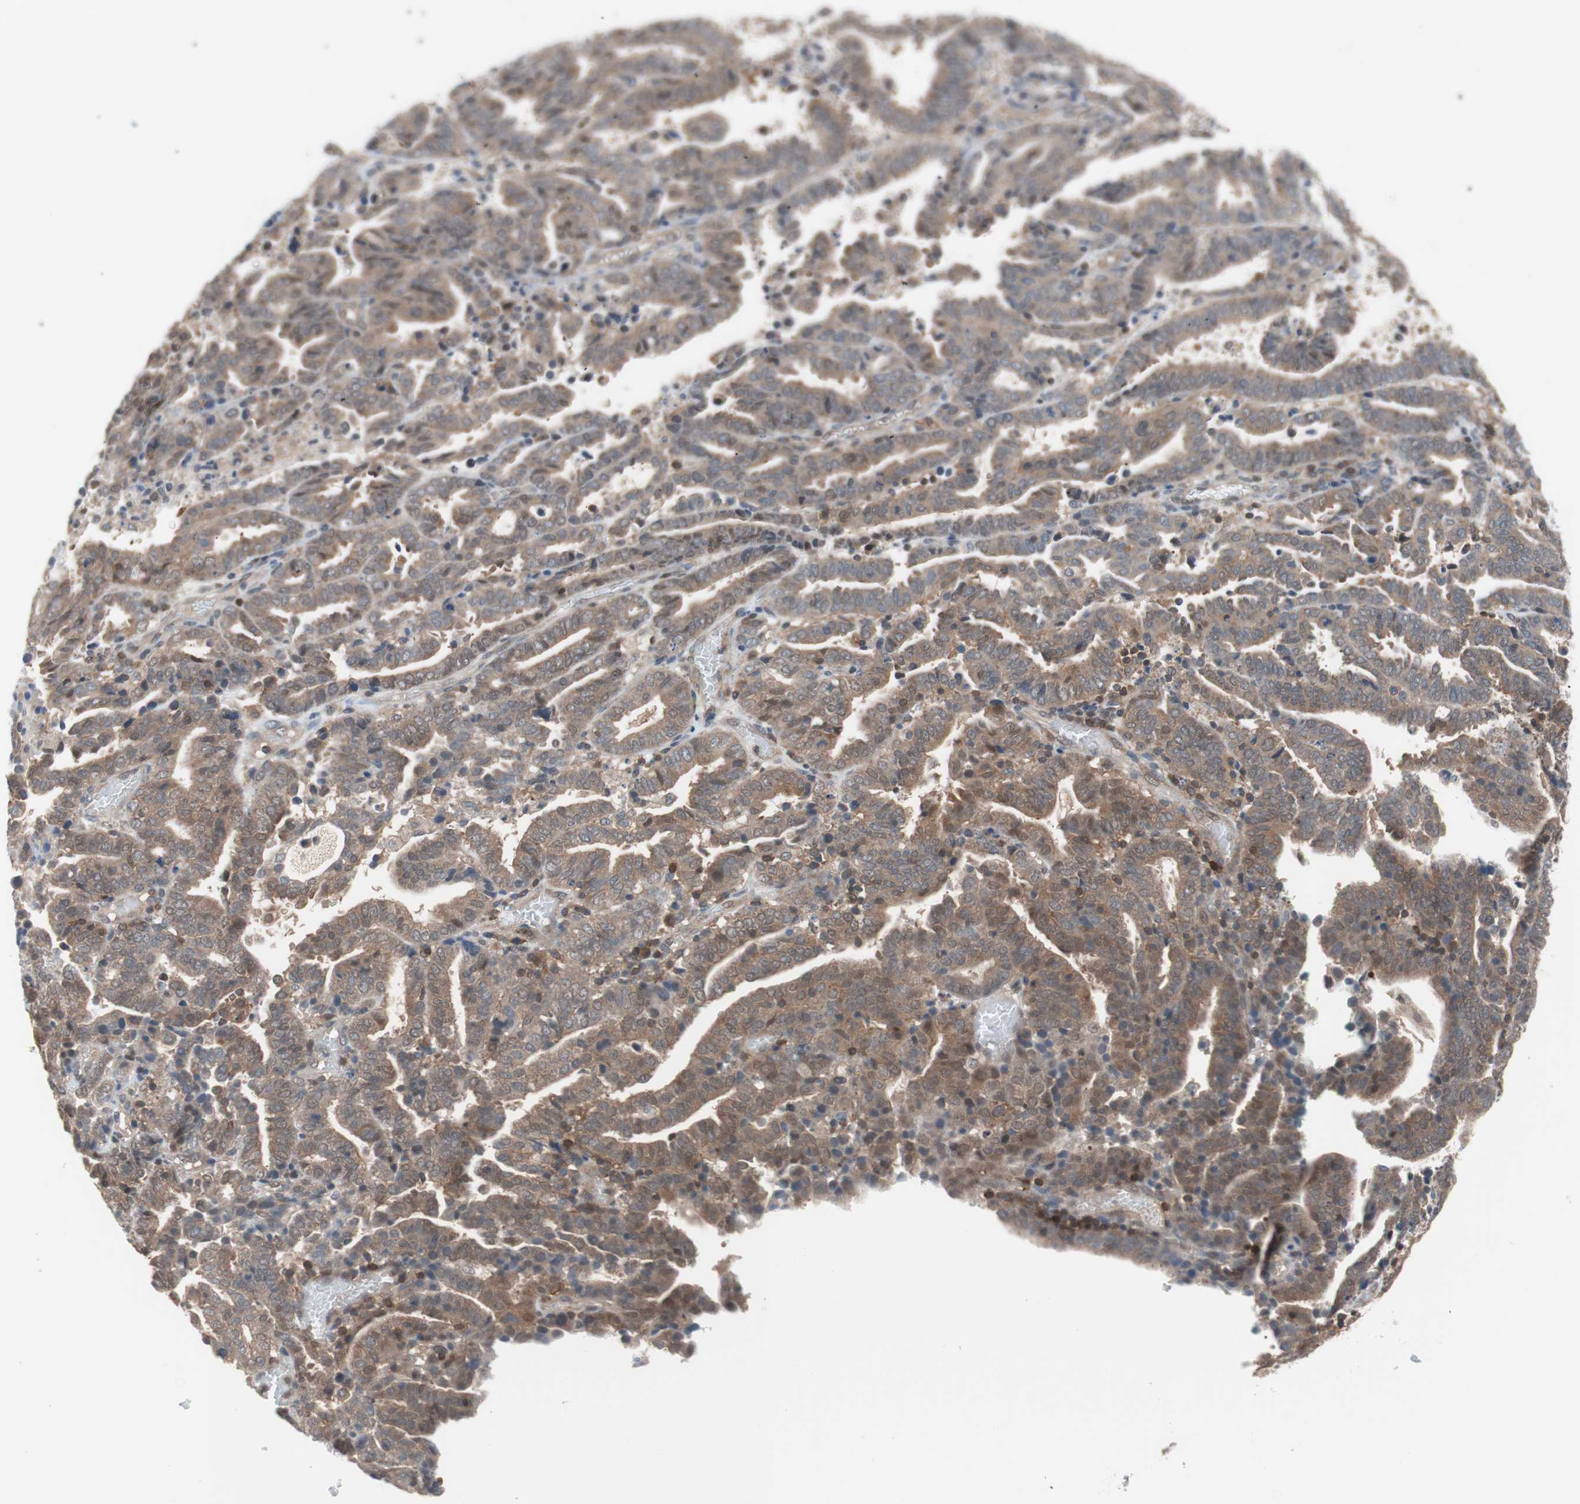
{"staining": {"intensity": "moderate", "quantity": ">75%", "location": "cytoplasmic/membranous"}, "tissue": "endometrial cancer", "cell_type": "Tumor cells", "image_type": "cancer", "snomed": [{"axis": "morphology", "description": "Adenocarcinoma, NOS"}, {"axis": "topography", "description": "Uterus"}], "caption": "There is medium levels of moderate cytoplasmic/membranous positivity in tumor cells of endometrial adenocarcinoma, as demonstrated by immunohistochemical staining (brown color).", "gene": "GALT", "patient": {"sex": "female", "age": 83}}